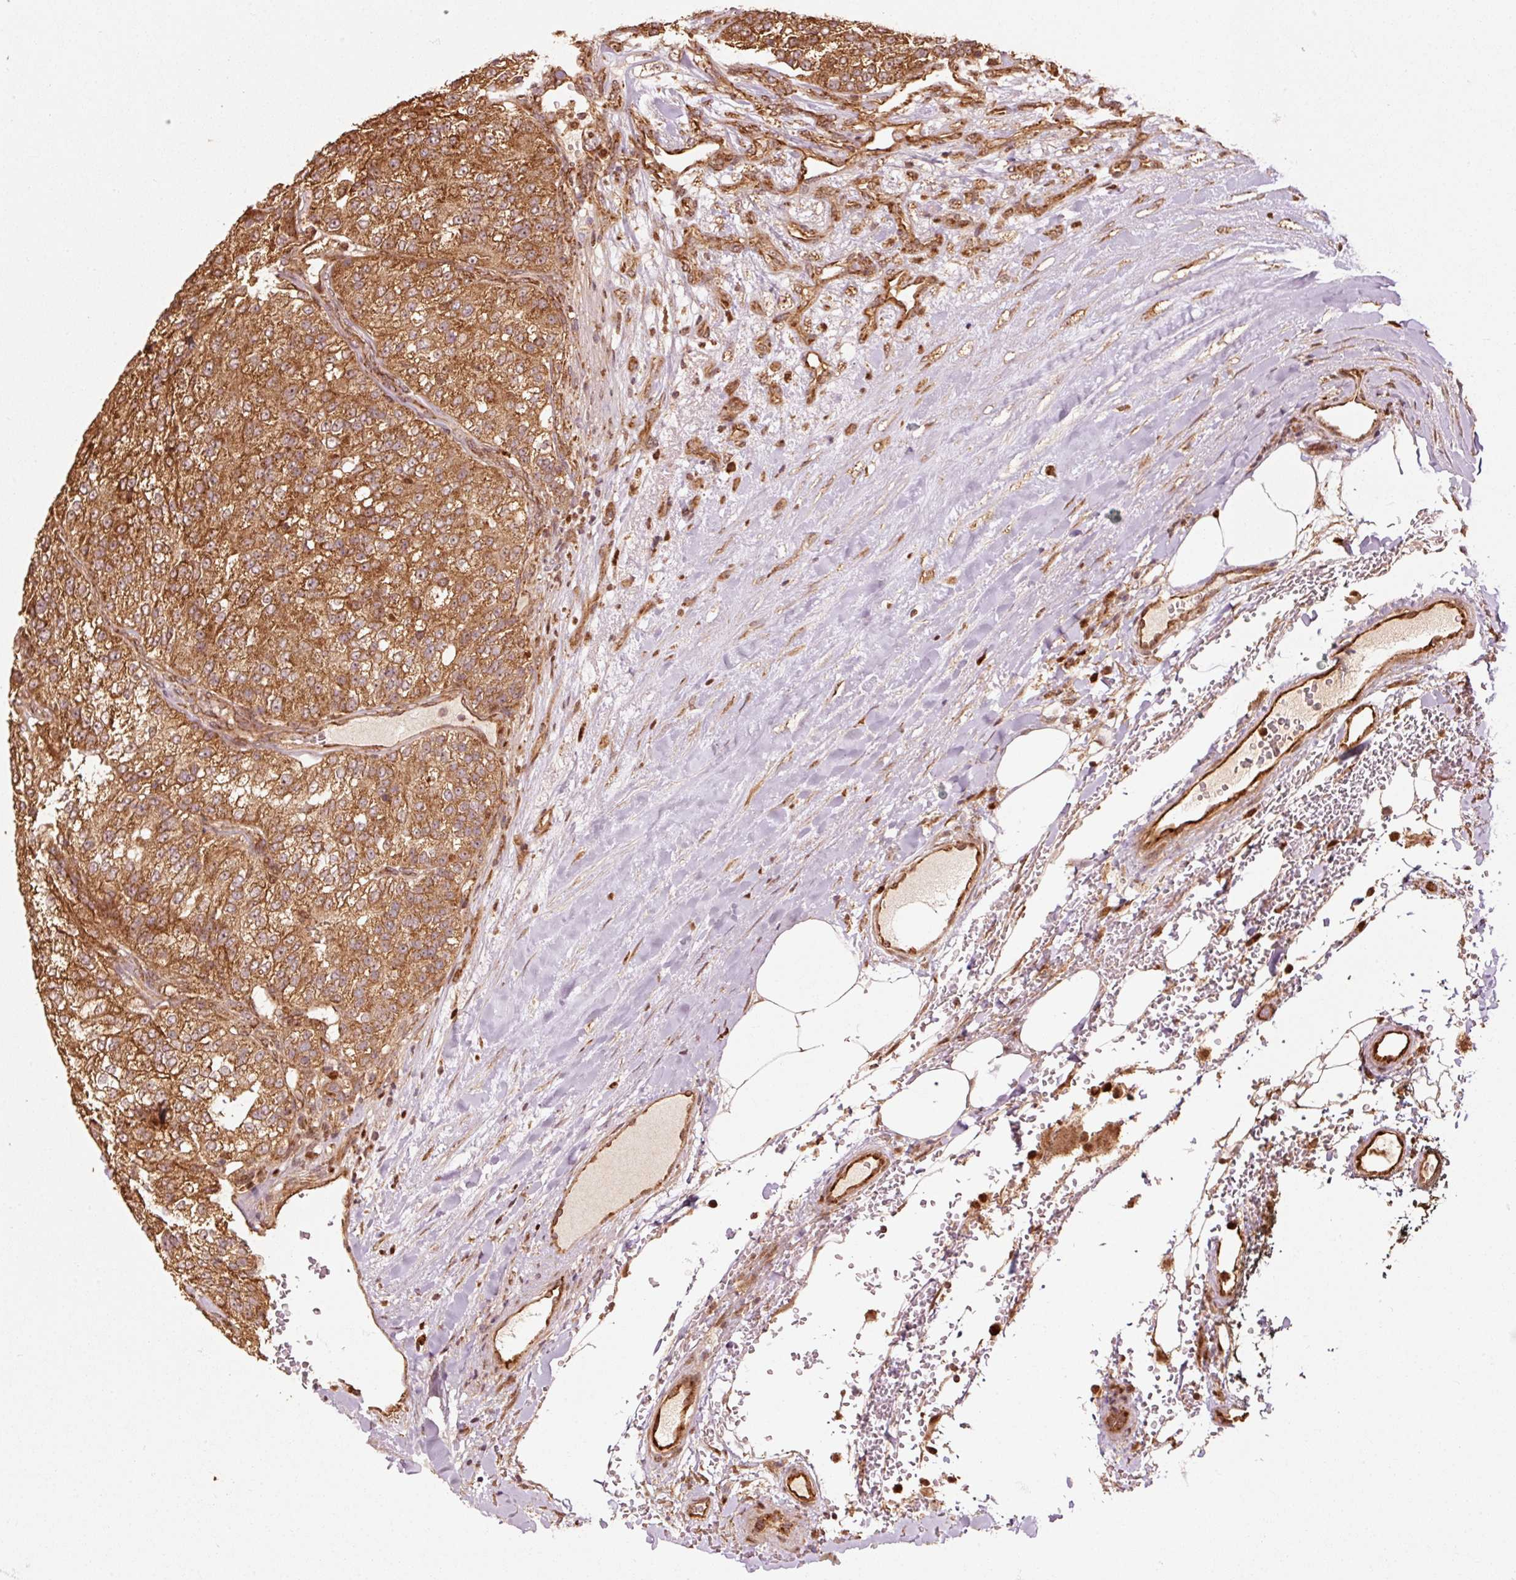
{"staining": {"intensity": "strong", "quantity": ">75%", "location": "cytoplasmic/membranous"}, "tissue": "renal cancer", "cell_type": "Tumor cells", "image_type": "cancer", "snomed": [{"axis": "morphology", "description": "Adenocarcinoma, NOS"}, {"axis": "topography", "description": "Kidney"}], "caption": "An image of adenocarcinoma (renal) stained for a protein exhibits strong cytoplasmic/membranous brown staining in tumor cells.", "gene": "MRPL16", "patient": {"sex": "female", "age": 63}}